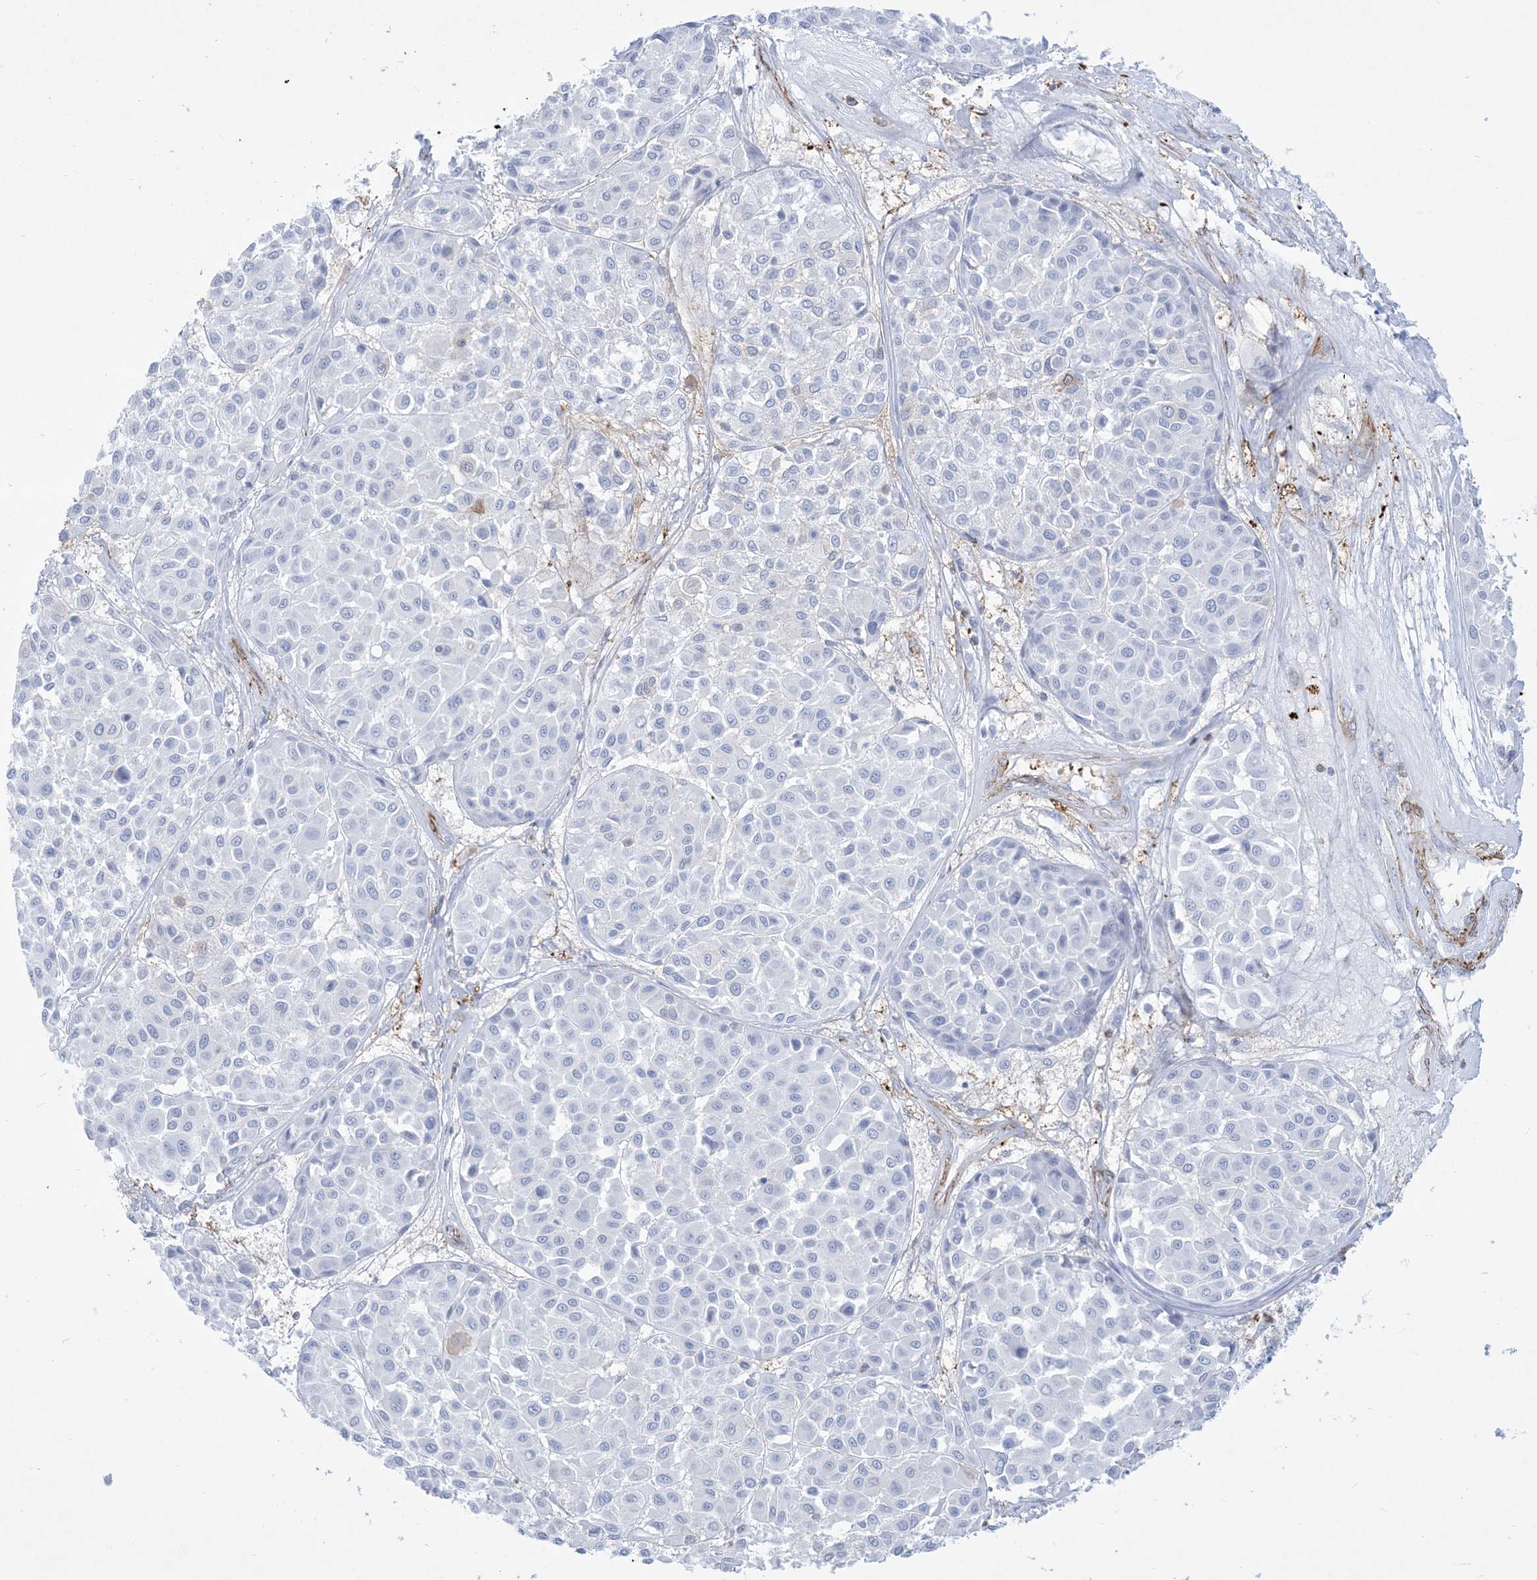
{"staining": {"intensity": "negative", "quantity": "none", "location": "none"}, "tissue": "melanoma", "cell_type": "Tumor cells", "image_type": "cancer", "snomed": [{"axis": "morphology", "description": "Malignant melanoma, Metastatic site"}, {"axis": "topography", "description": "Soft tissue"}], "caption": "This histopathology image is of malignant melanoma (metastatic site) stained with immunohistochemistry to label a protein in brown with the nuclei are counter-stained blue. There is no expression in tumor cells. (Immunohistochemistry, brightfield microscopy, high magnification).", "gene": "B3GNT7", "patient": {"sex": "male", "age": 41}}